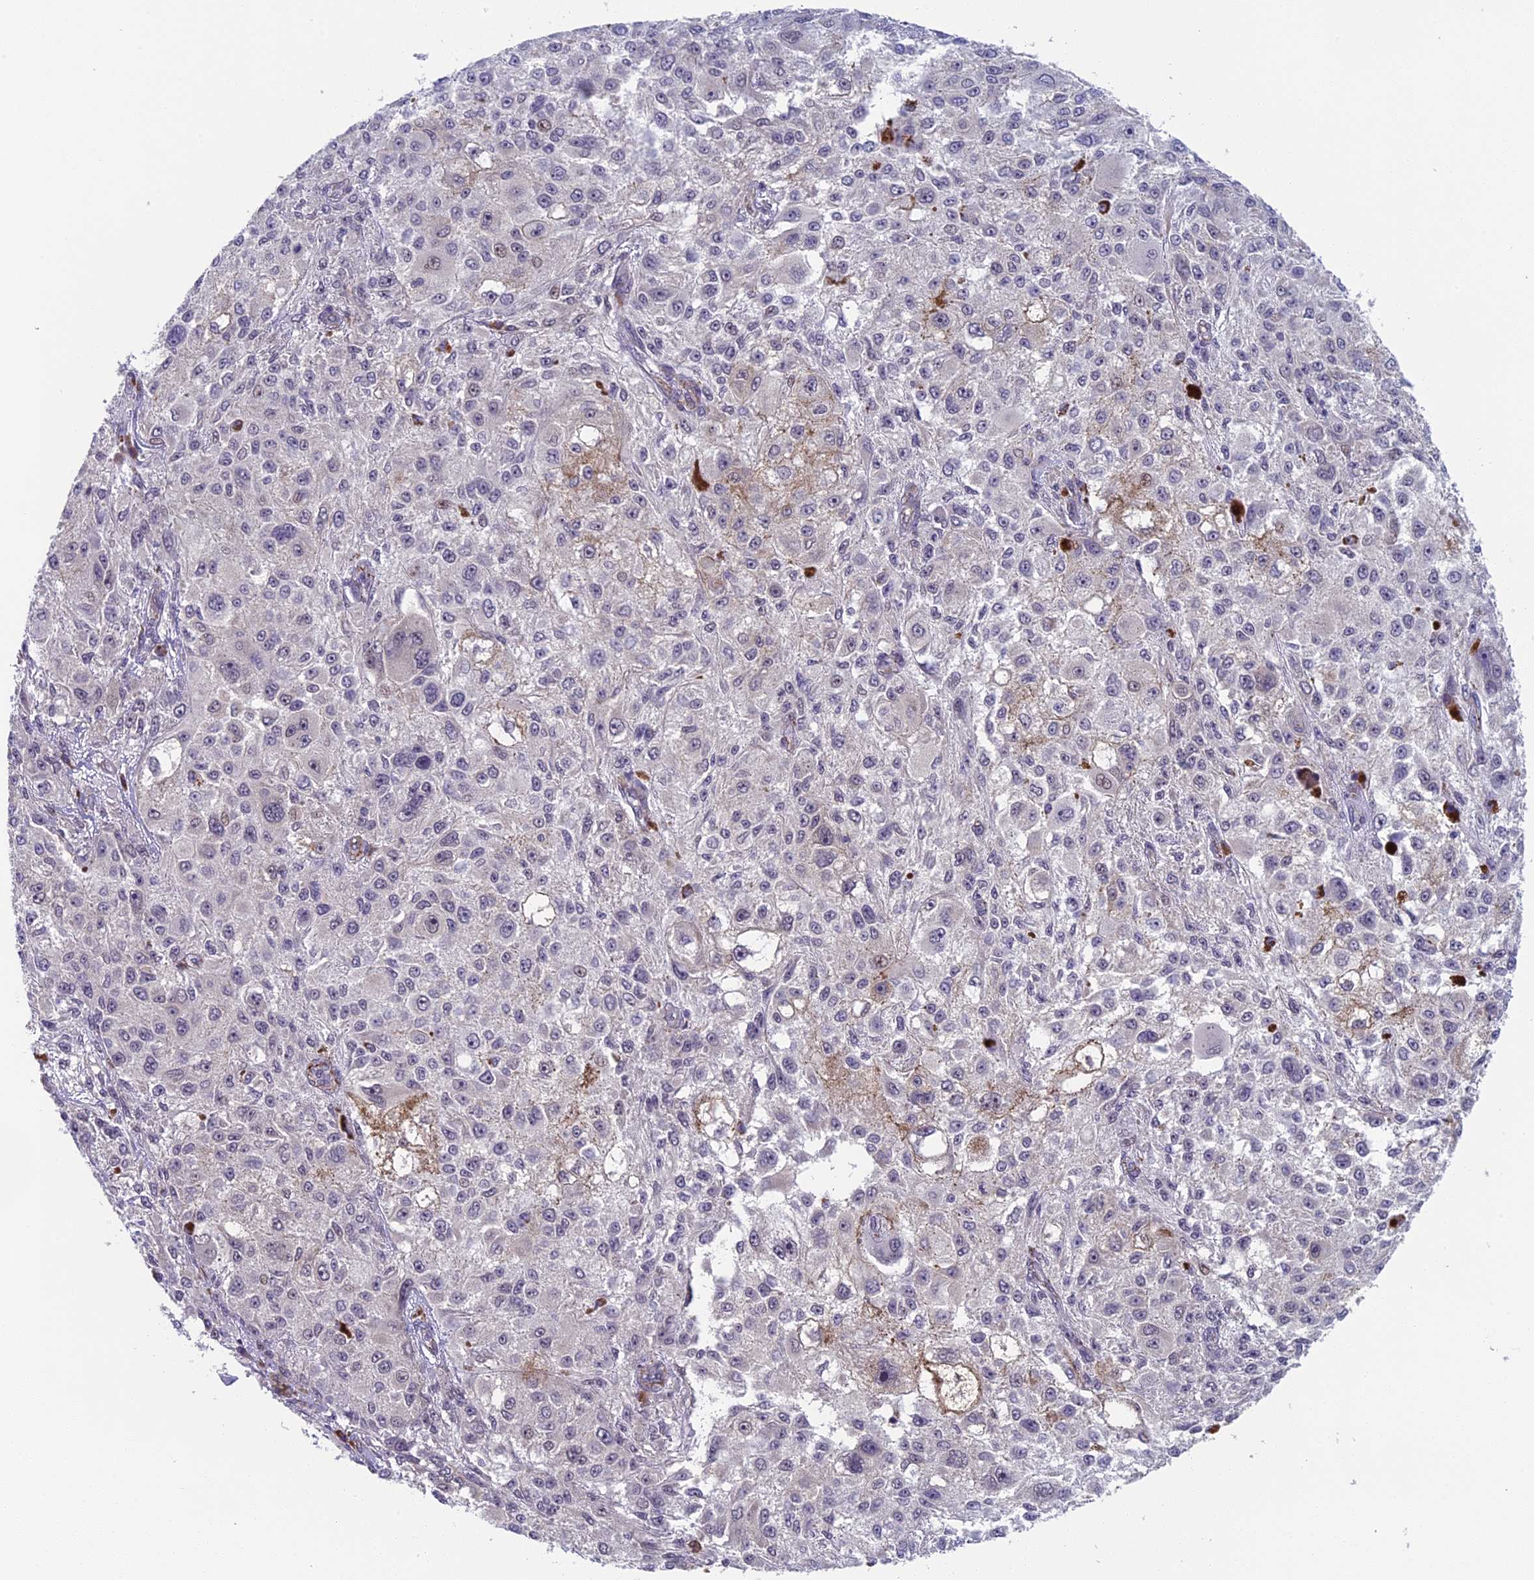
{"staining": {"intensity": "negative", "quantity": "none", "location": "none"}, "tissue": "melanoma", "cell_type": "Tumor cells", "image_type": "cancer", "snomed": [{"axis": "morphology", "description": "Necrosis, NOS"}, {"axis": "morphology", "description": "Malignant melanoma, NOS"}, {"axis": "topography", "description": "Skin"}], "caption": "This histopathology image is of malignant melanoma stained with immunohistochemistry (IHC) to label a protein in brown with the nuclei are counter-stained blue. There is no staining in tumor cells.", "gene": "CNEP1R1", "patient": {"sex": "female", "age": 87}}